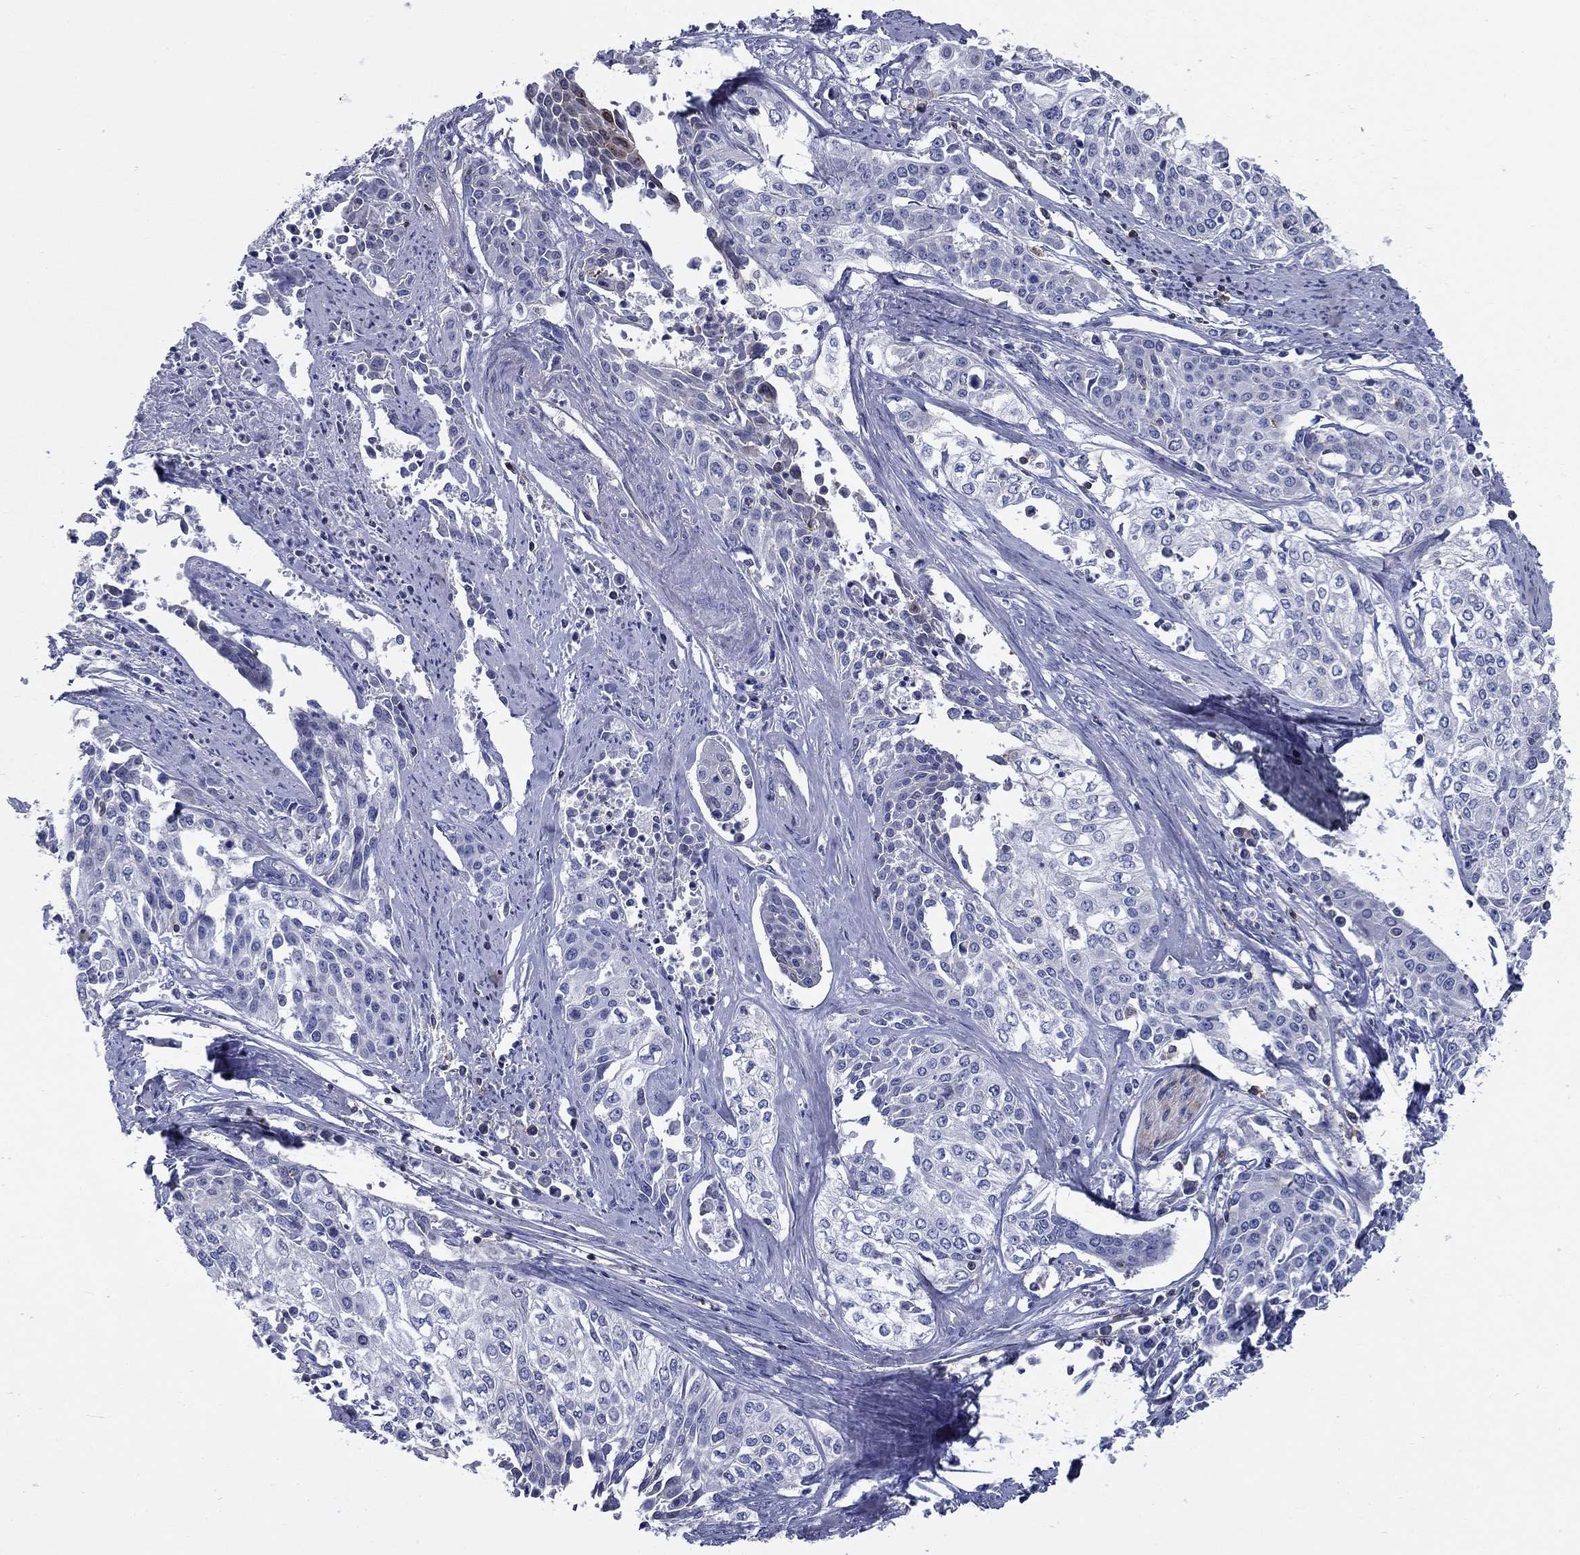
{"staining": {"intensity": "negative", "quantity": "none", "location": "none"}, "tissue": "cervical cancer", "cell_type": "Tumor cells", "image_type": "cancer", "snomed": [{"axis": "morphology", "description": "Squamous cell carcinoma, NOS"}, {"axis": "topography", "description": "Cervix"}], "caption": "Immunohistochemical staining of human cervical cancer (squamous cell carcinoma) exhibits no significant staining in tumor cells.", "gene": "SIT1", "patient": {"sex": "female", "age": 39}}